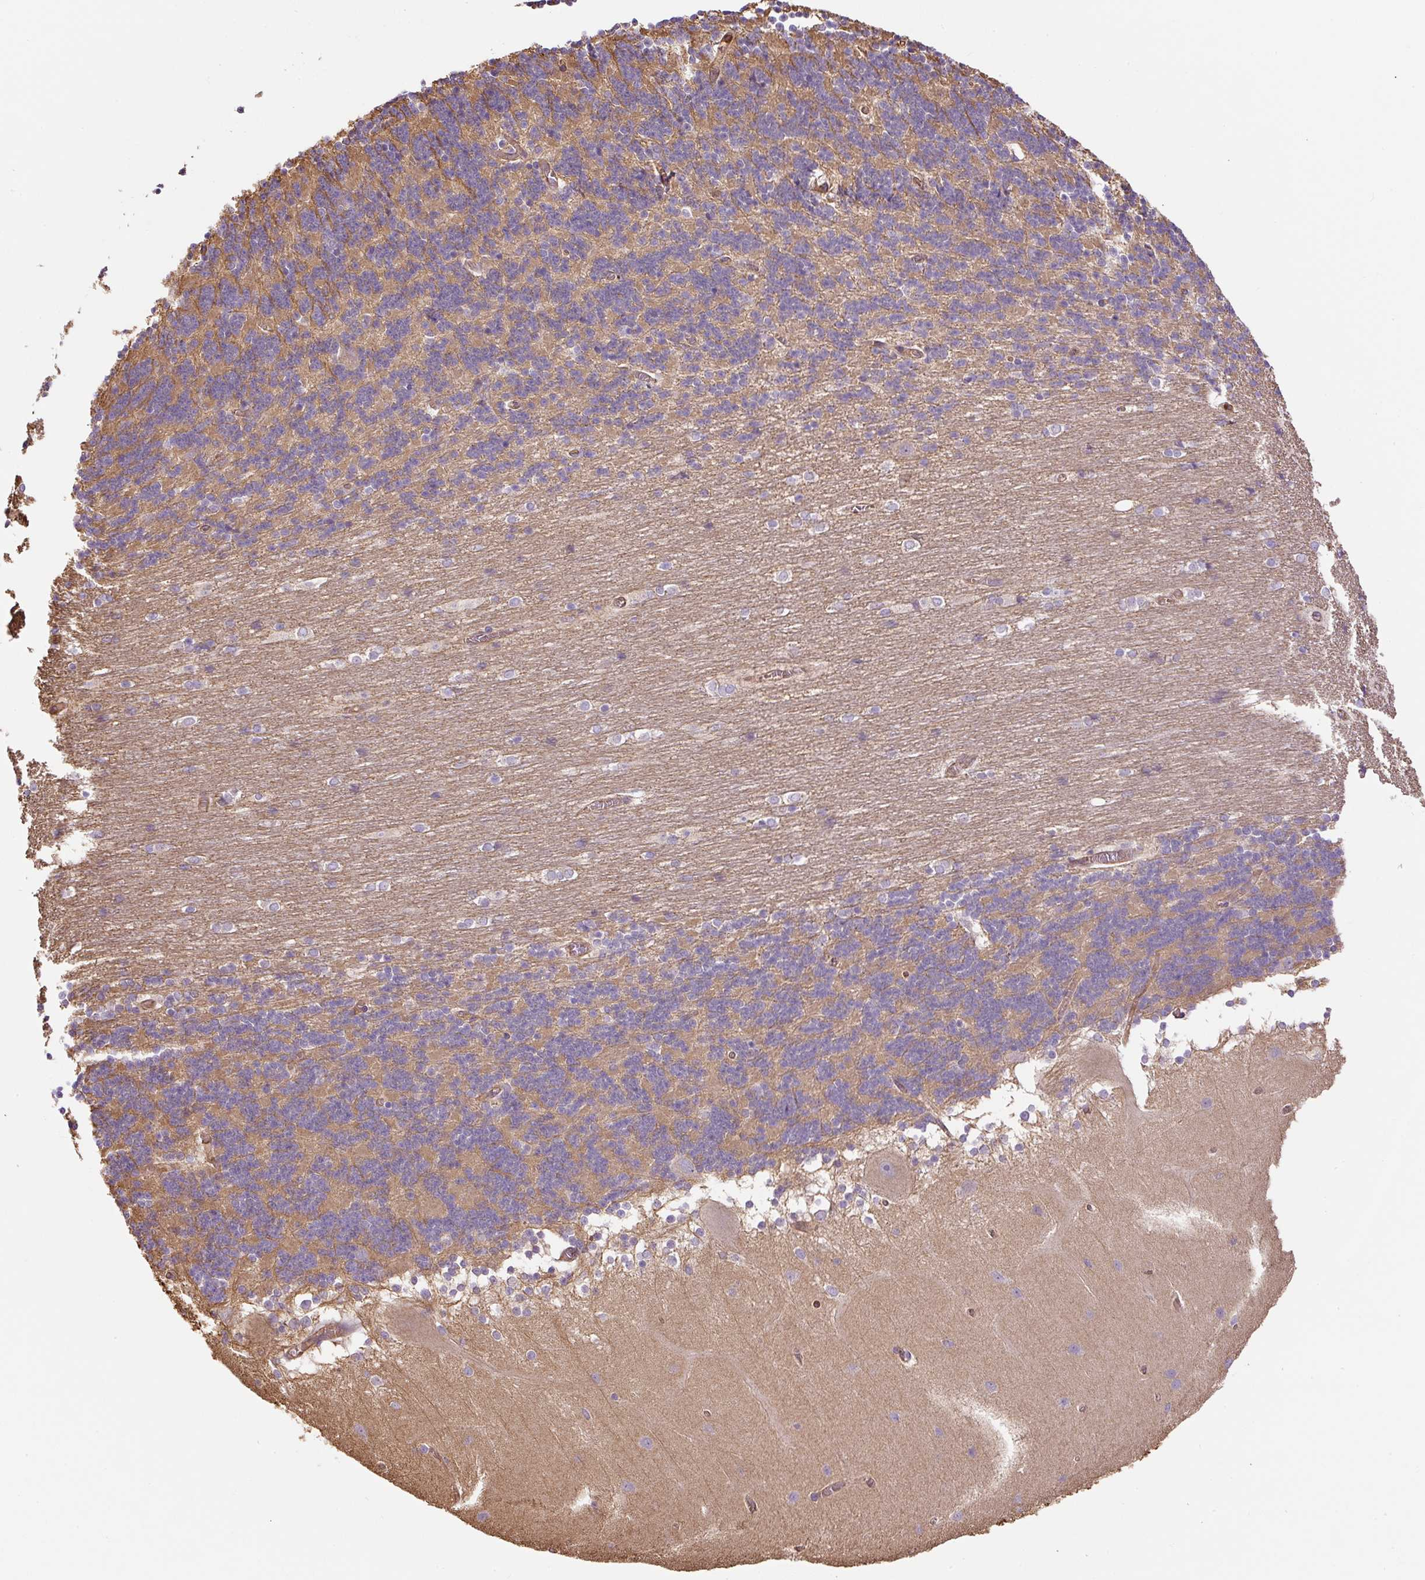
{"staining": {"intensity": "moderate", "quantity": ">75%", "location": "cytoplasmic/membranous"}, "tissue": "cerebellum", "cell_type": "Cells in granular layer", "image_type": "normal", "snomed": [{"axis": "morphology", "description": "Normal tissue, NOS"}, {"axis": "topography", "description": "Cerebellum"}], "caption": "An image of cerebellum stained for a protein demonstrates moderate cytoplasmic/membranous brown staining in cells in granular layer. The staining is performed using DAB brown chromogen to label protein expression. The nuclei are counter-stained blue using hematoxylin.", "gene": "B3GALT5", "patient": {"sex": "female", "age": 54}}